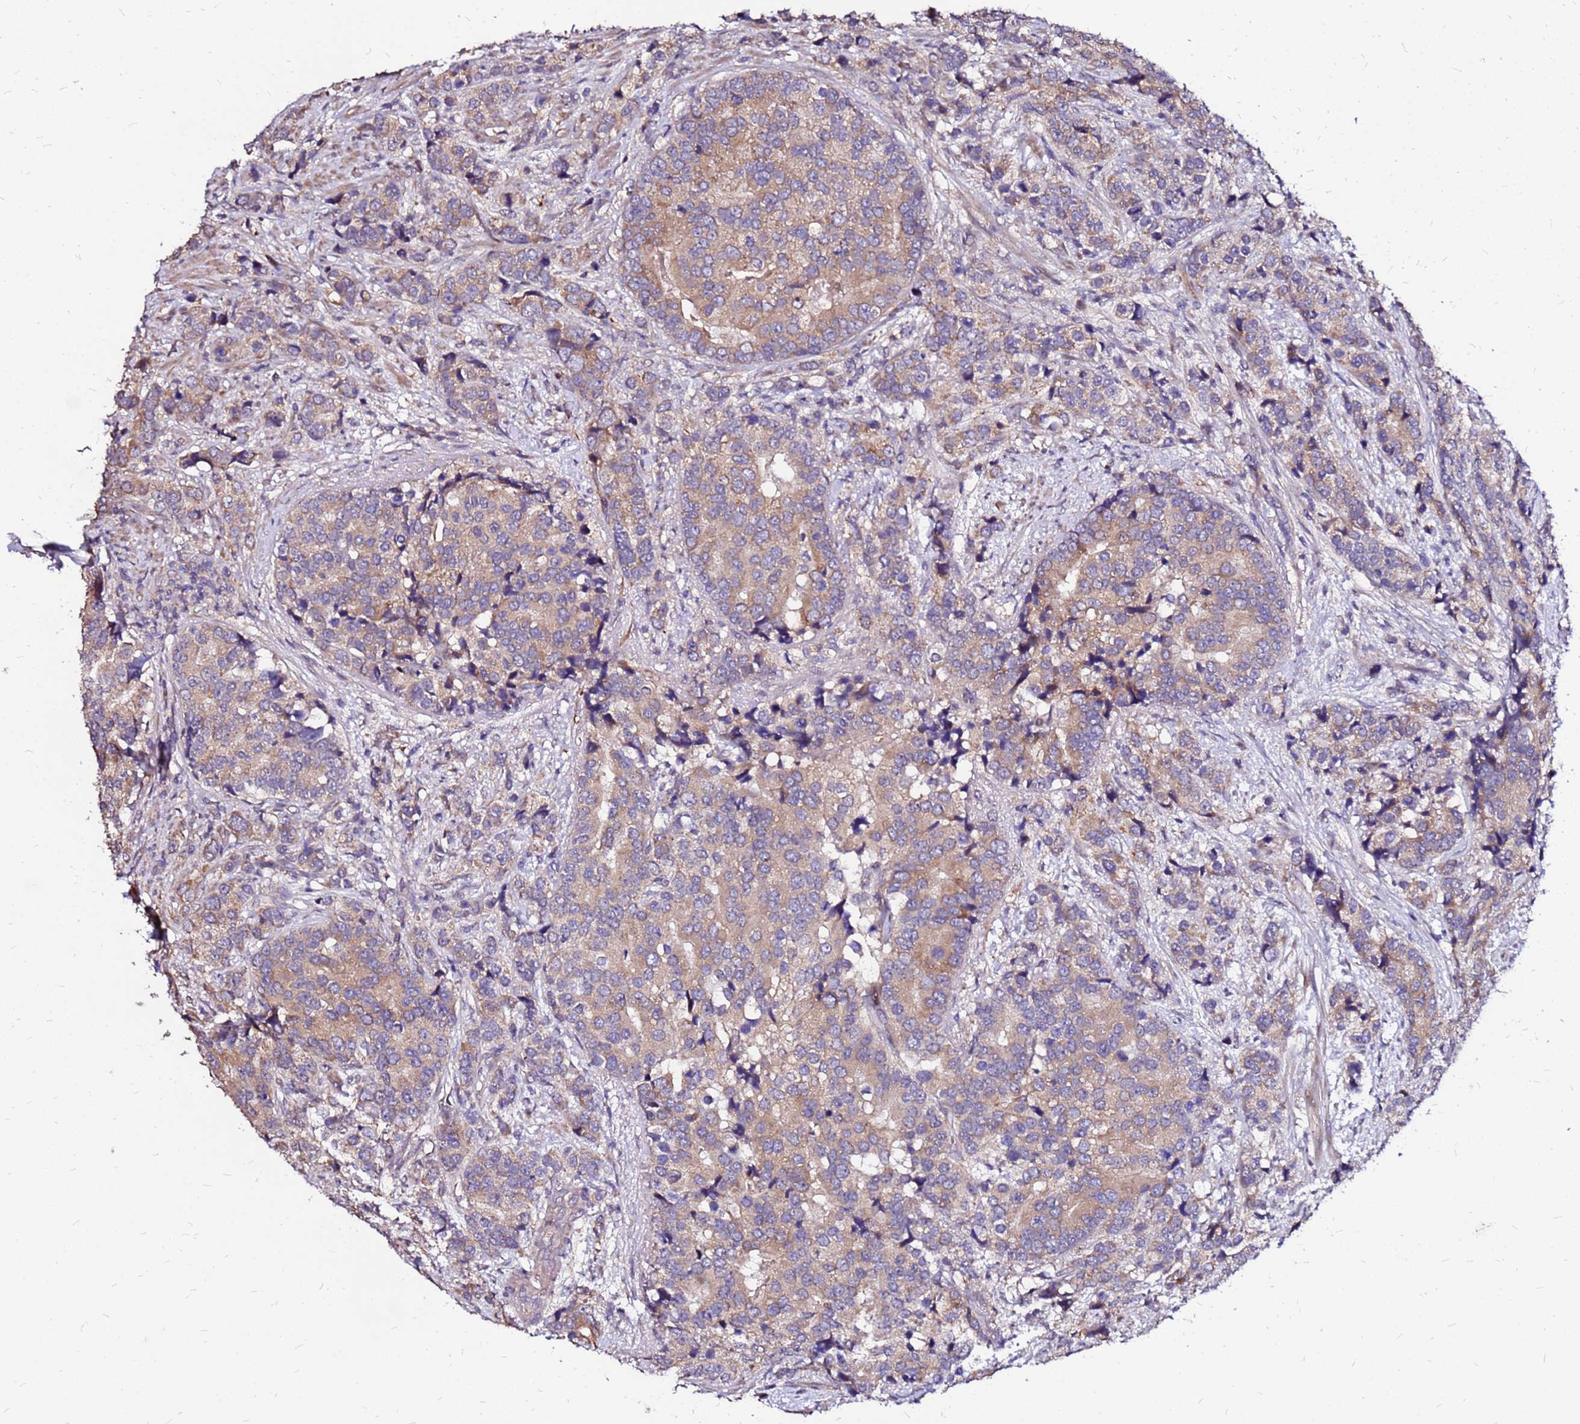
{"staining": {"intensity": "moderate", "quantity": ">75%", "location": "cytoplasmic/membranous"}, "tissue": "prostate cancer", "cell_type": "Tumor cells", "image_type": "cancer", "snomed": [{"axis": "morphology", "description": "Adenocarcinoma, High grade"}, {"axis": "topography", "description": "Prostate"}], "caption": "Brown immunohistochemical staining in human prostate cancer (high-grade adenocarcinoma) shows moderate cytoplasmic/membranous positivity in approximately >75% of tumor cells.", "gene": "ARHGEF5", "patient": {"sex": "male", "age": 62}}